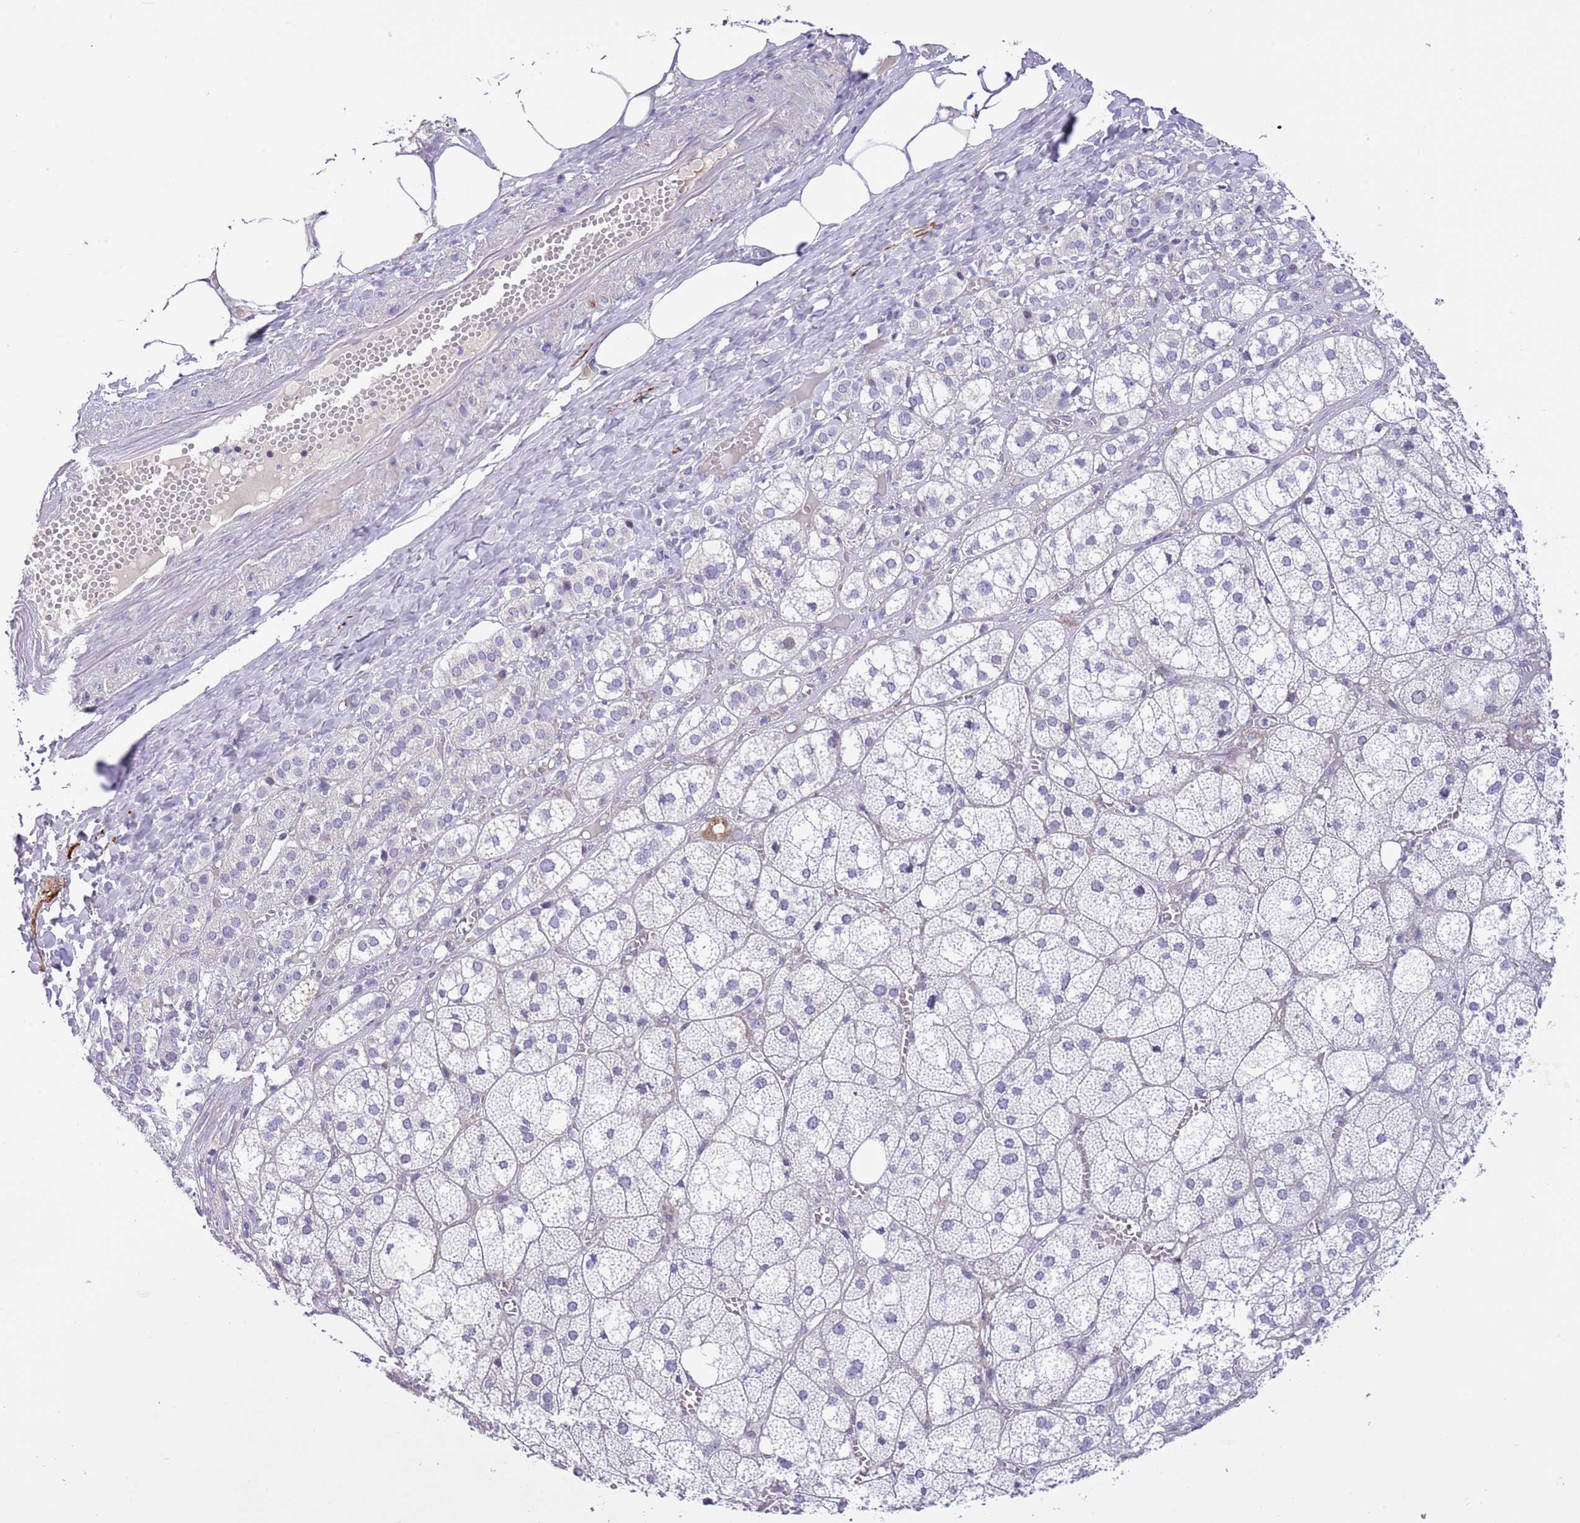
{"staining": {"intensity": "negative", "quantity": "none", "location": "none"}, "tissue": "adrenal gland", "cell_type": "Glandular cells", "image_type": "normal", "snomed": [{"axis": "morphology", "description": "Normal tissue, NOS"}, {"axis": "topography", "description": "Adrenal gland"}], "caption": "Glandular cells show no significant staining in unremarkable adrenal gland. (Immunohistochemistry, brightfield microscopy, high magnification).", "gene": "NET1", "patient": {"sex": "female", "age": 61}}